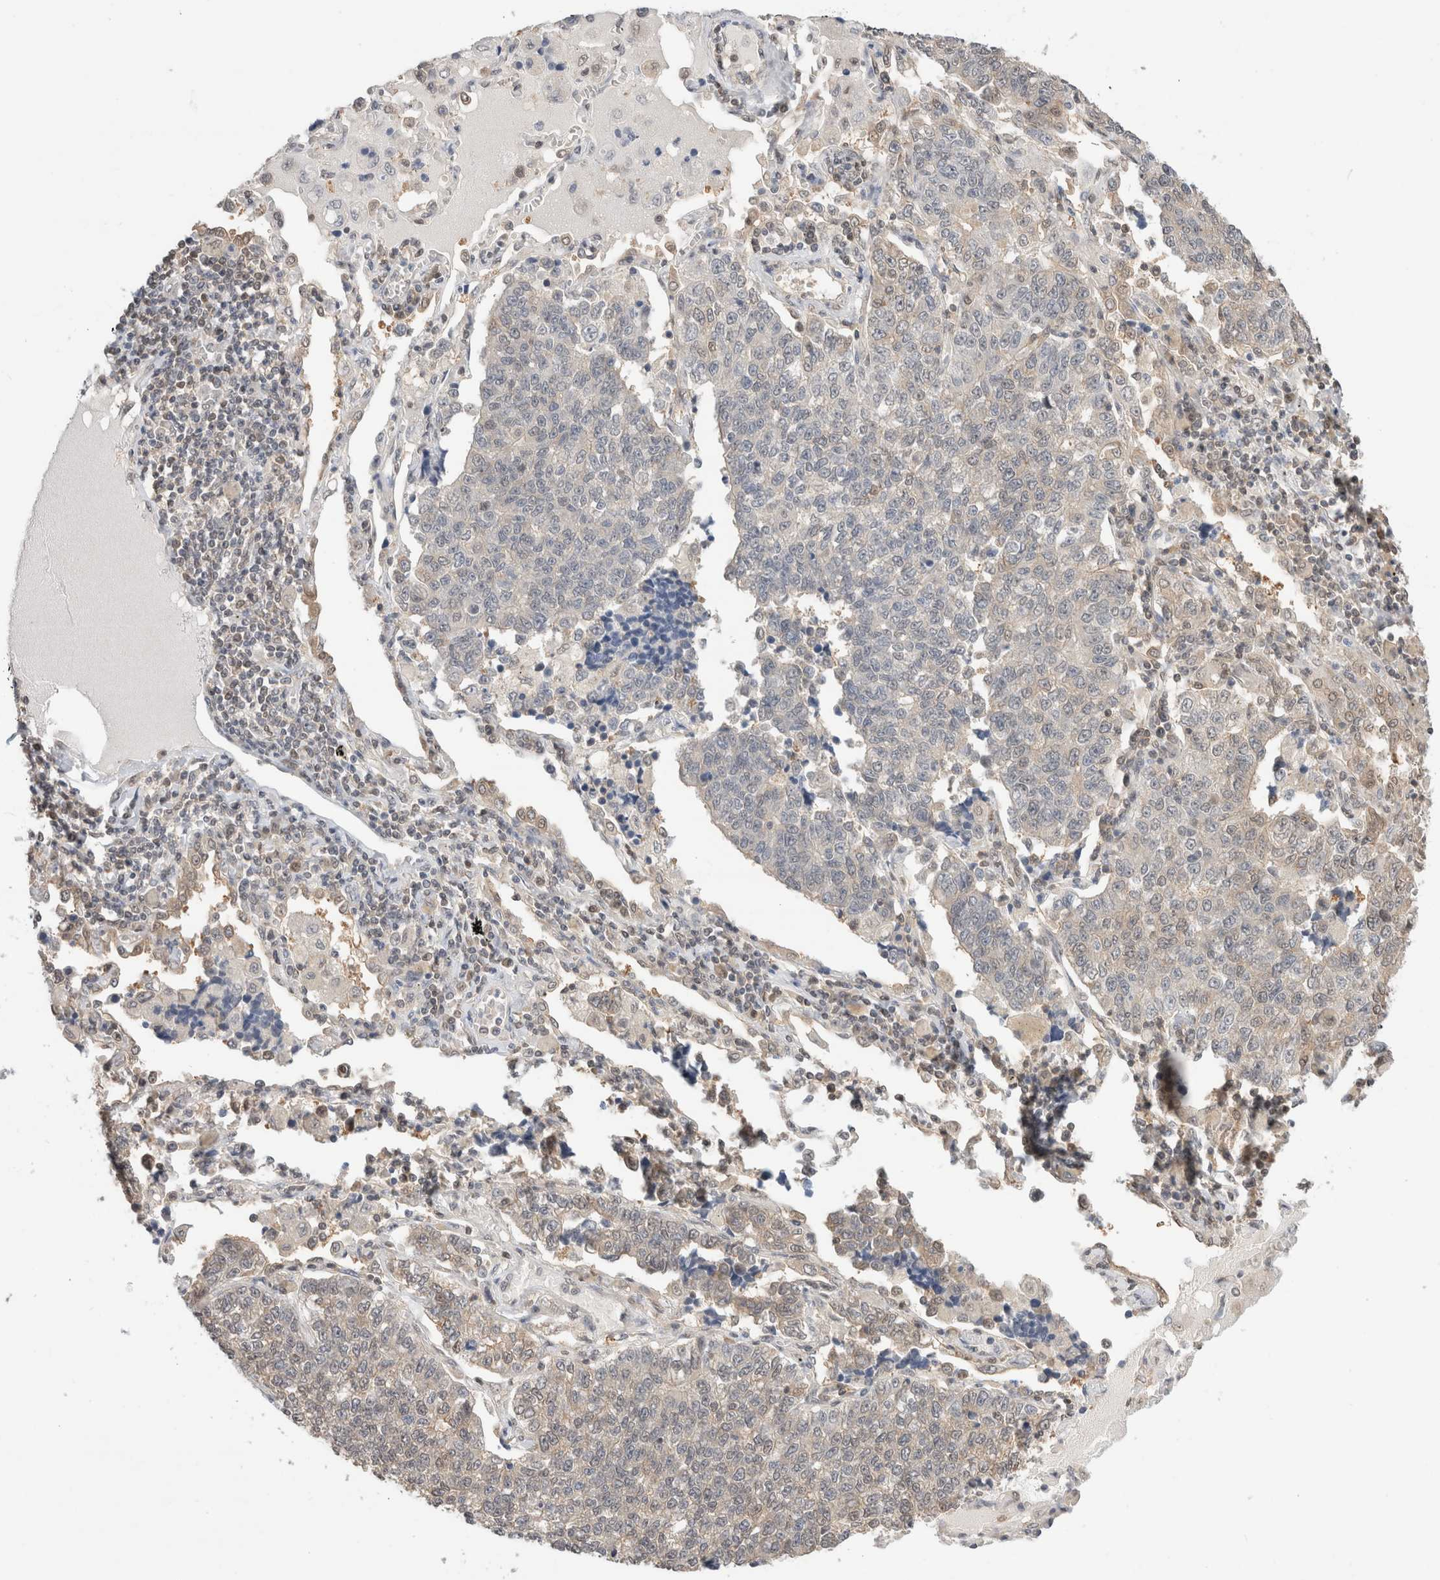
{"staining": {"intensity": "negative", "quantity": "none", "location": "none"}, "tissue": "lung cancer", "cell_type": "Tumor cells", "image_type": "cancer", "snomed": [{"axis": "morphology", "description": "Adenocarcinoma, NOS"}, {"axis": "topography", "description": "Lung"}], "caption": "DAB (3,3'-diaminobenzidine) immunohistochemical staining of human adenocarcinoma (lung) displays no significant staining in tumor cells.", "gene": "C17orf97", "patient": {"sex": "male", "age": 49}}